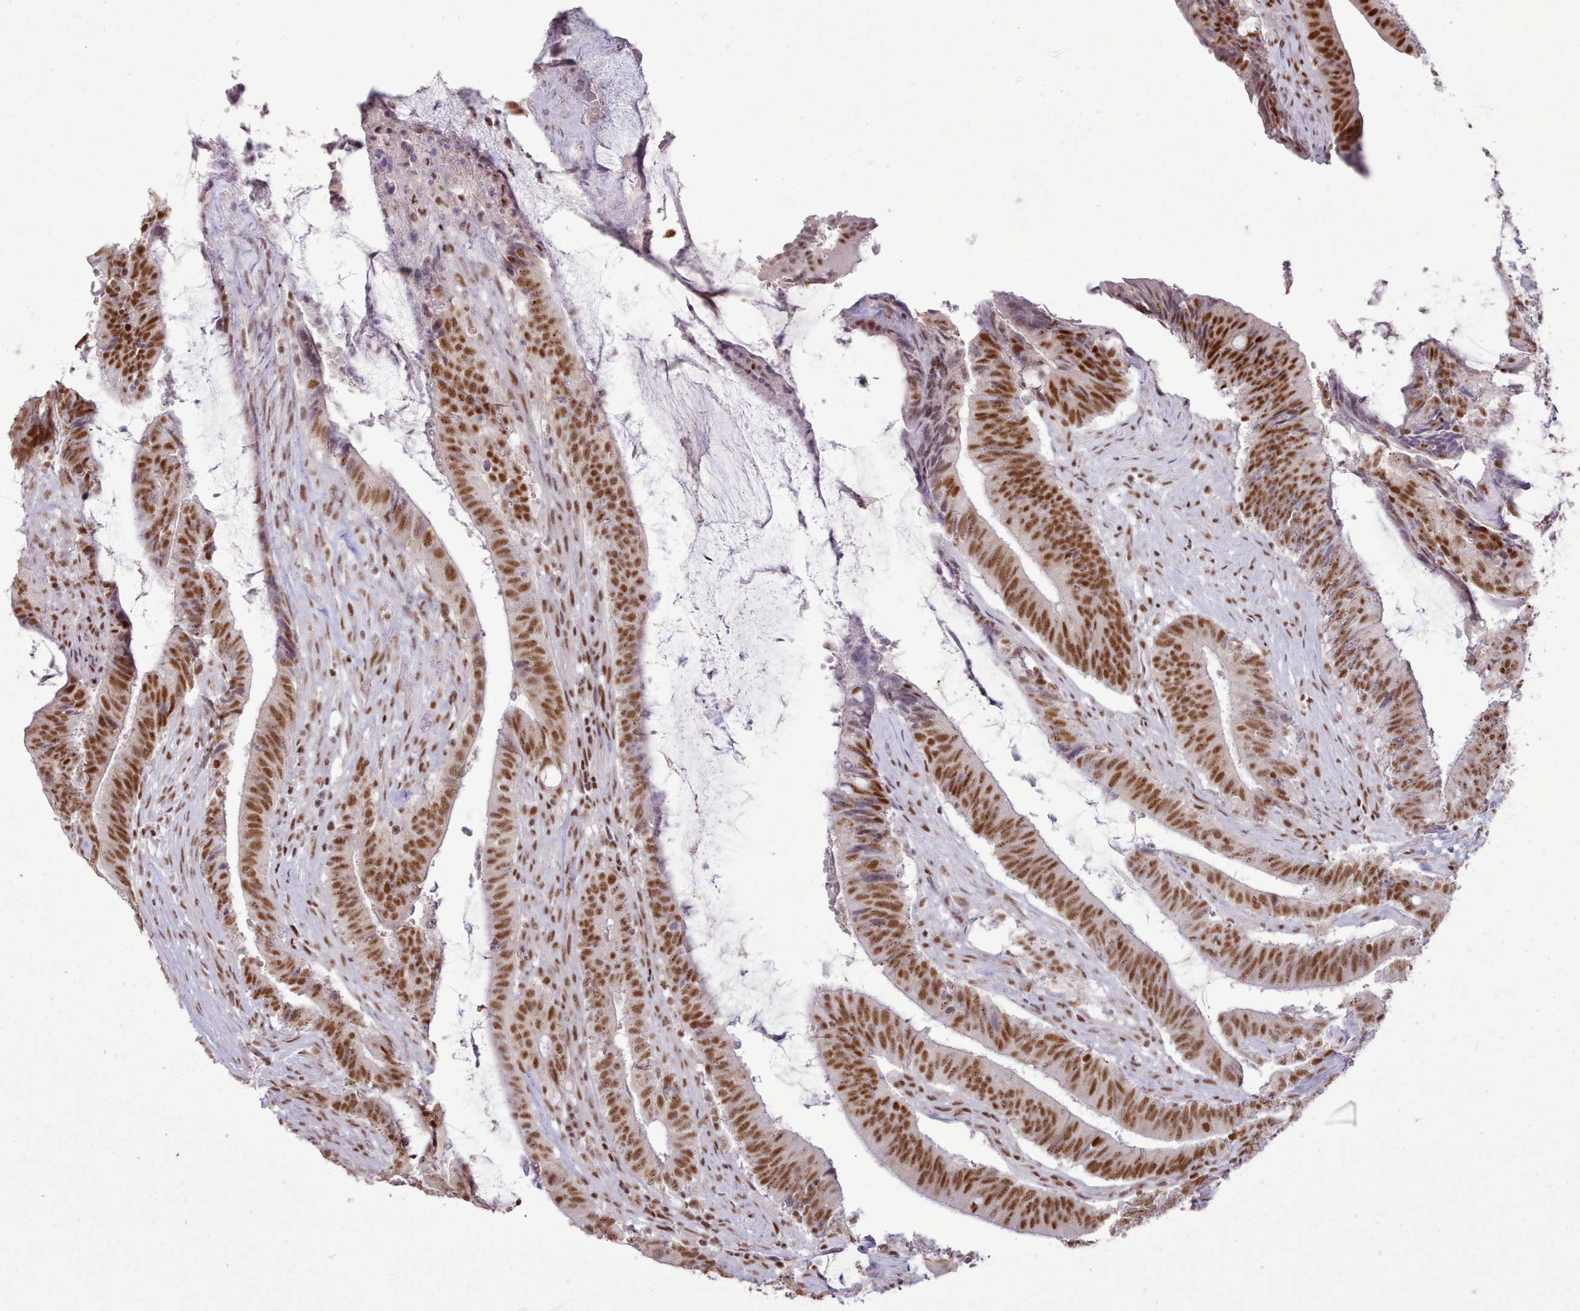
{"staining": {"intensity": "strong", "quantity": ">75%", "location": "nuclear"}, "tissue": "colorectal cancer", "cell_type": "Tumor cells", "image_type": "cancer", "snomed": [{"axis": "morphology", "description": "Adenocarcinoma, NOS"}, {"axis": "topography", "description": "Colon"}], "caption": "A brown stain shows strong nuclear expression of a protein in colorectal adenocarcinoma tumor cells. The protein of interest is stained brown, and the nuclei are stained in blue (DAB IHC with brightfield microscopy, high magnification).", "gene": "TAF15", "patient": {"sex": "female", "age": 43}}